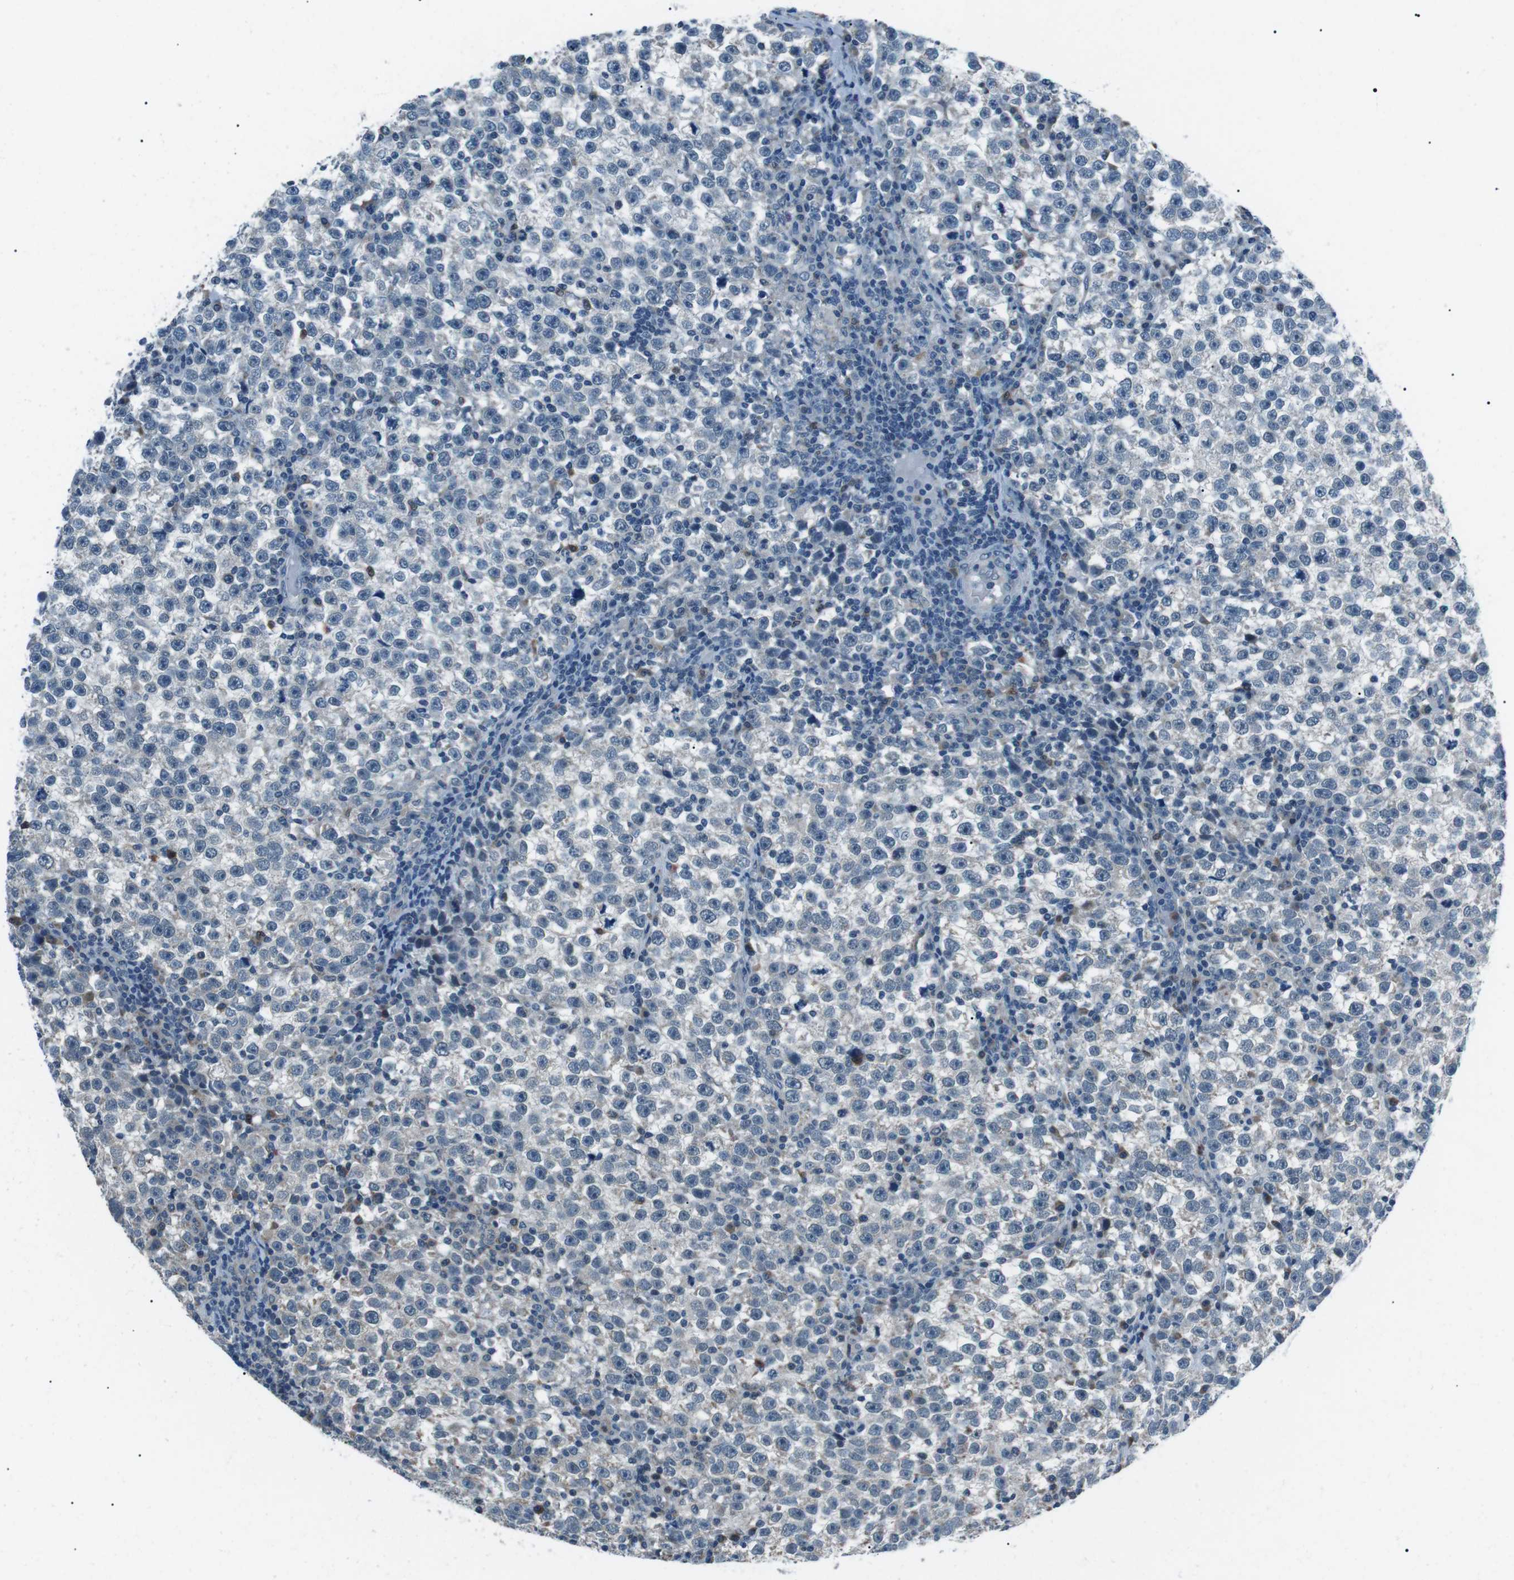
{"staining": {"intensity": "negative", "quantity": "none", "location": "none"}, "tissue": "testis cancer", "cell_type": "Tumor cells", "image_type": "cancer", "snomed": [{"axis": "morphology", "description": "Seminoma, NOS"}, {"axis": "topography", "description": "Testis"}], "caption": "Immunohistochemical staining of human testis seminoma shows no significant staining in tumor cells.", "gene": "SERPINB2", "patient": {"sex": "male", "age": 43}}